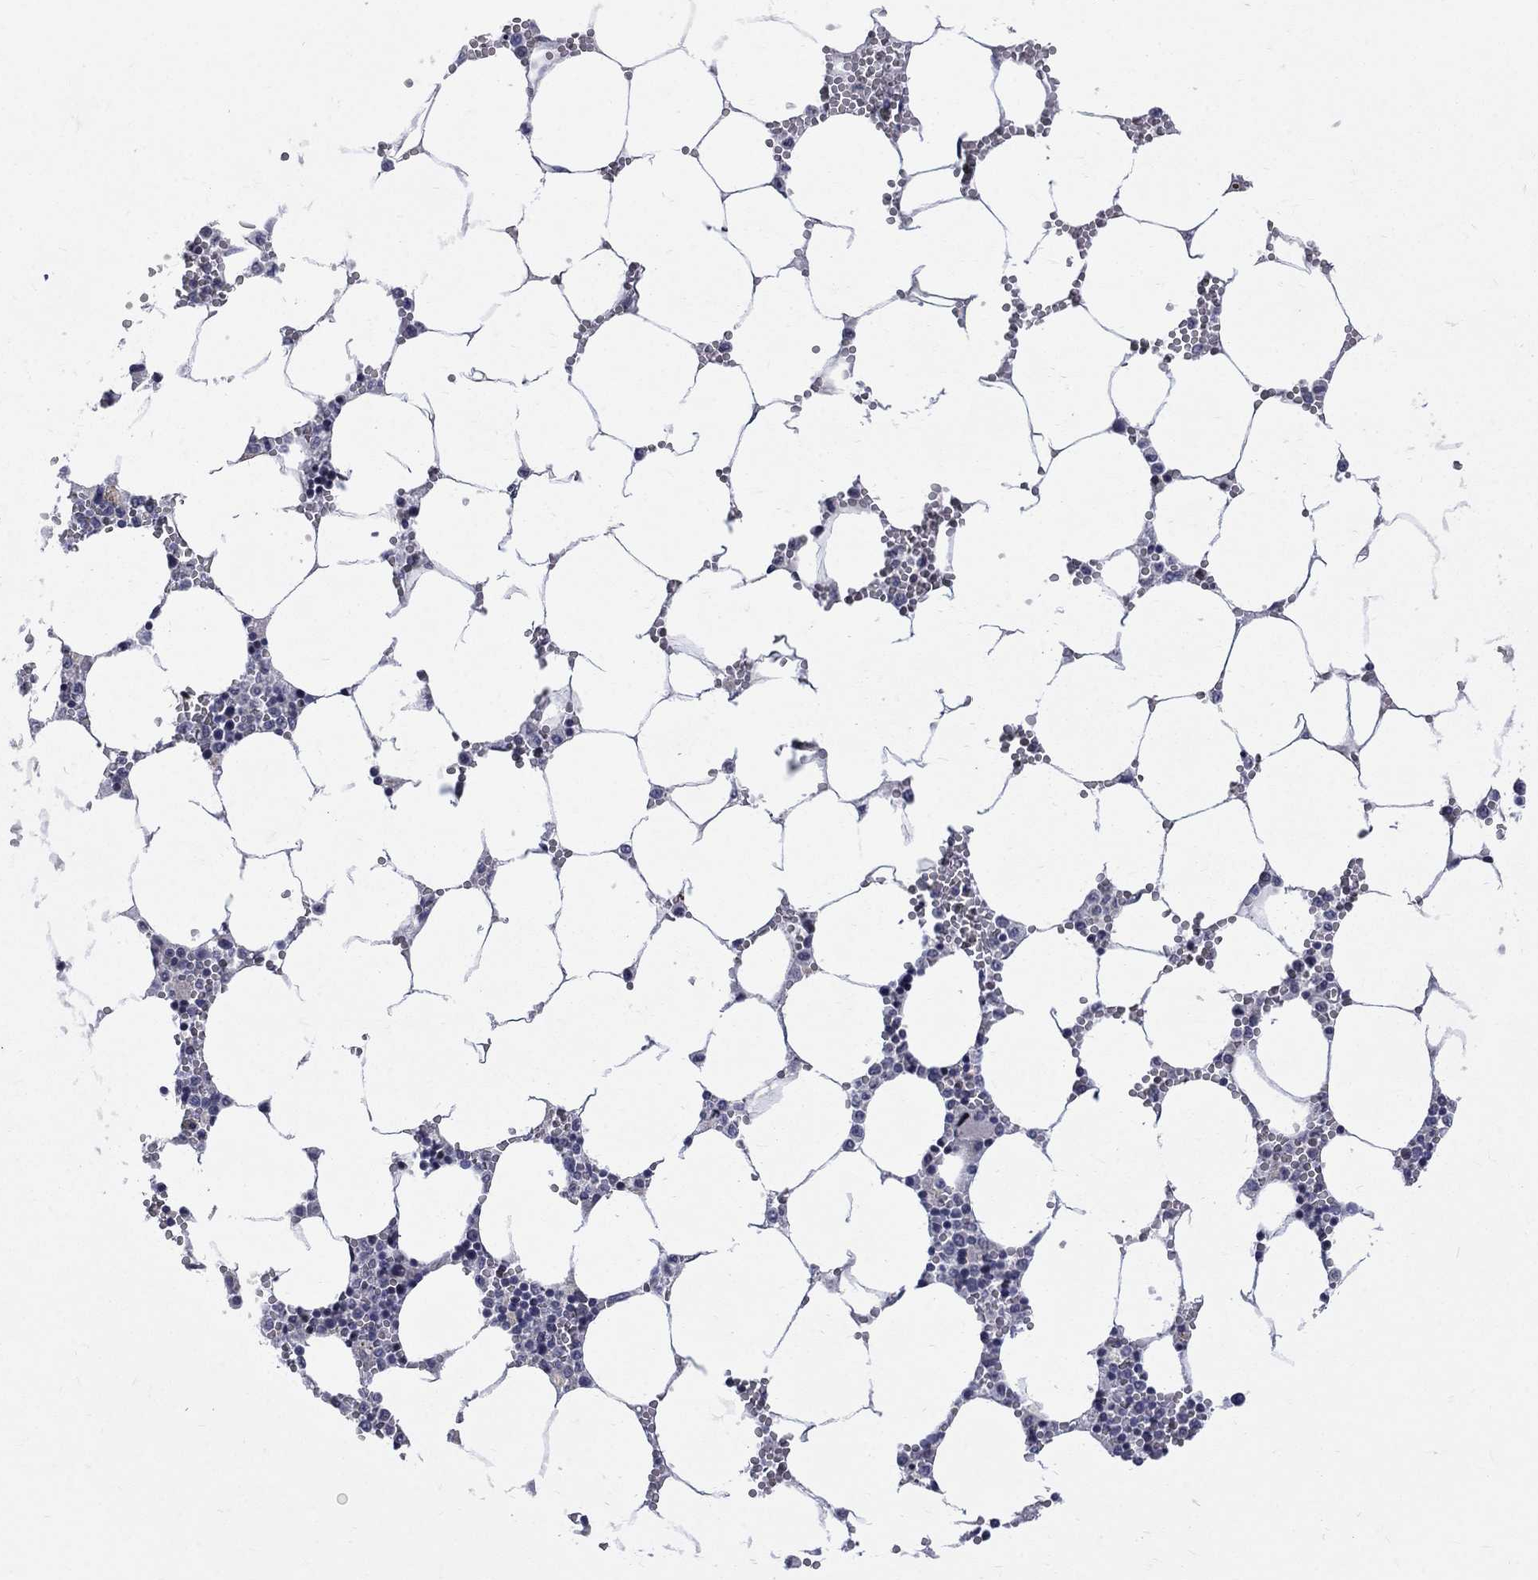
{"staining": {"intensity": "negative", "quantity": "none", "location": "none"}, "tissue": "bone marrow", "cell_type": "Hematopoietic cells", "image_type": "normal", "snomed": [{"axis": "morphology", "description": "Normal tissue, NOS"}, {"axis": "topography", "description": "Bone marrow"}], "caption": "DAB (3,3'-diaminobenzidine) immunohistochemical staining of benign bone marrow displays no significant expression in hematopoietic cells. (IHC, brightfield microscopy, high magnification).", "gene": "SH2B1", "patient": {"sex": "female", "age": 64}}